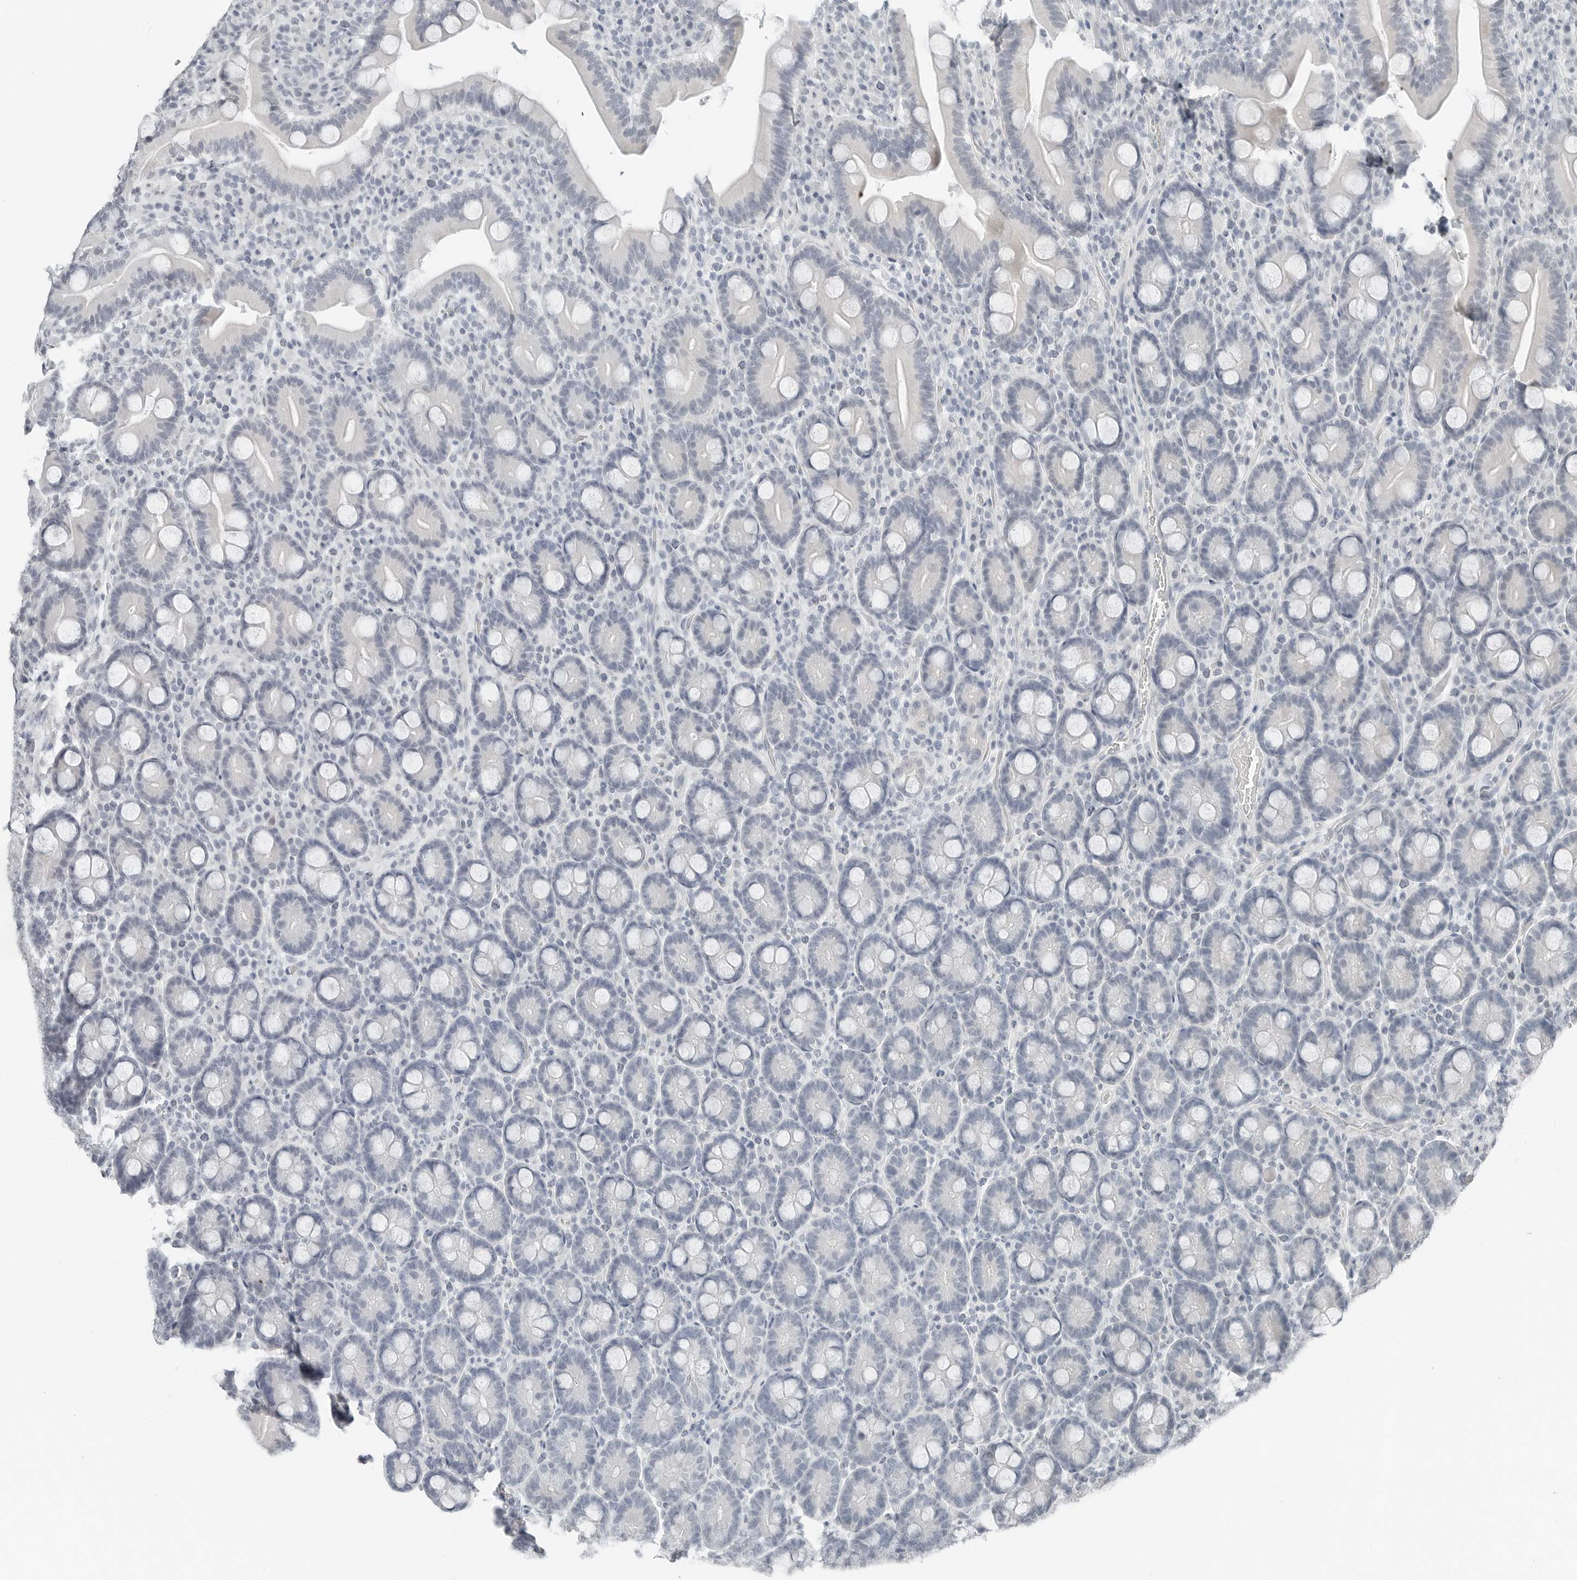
{"staining": {"intensity": "negative", "quantity": "none", "location": "none"}, "tissue": "duodenum", "cell_type": "Glandular cells", "image_type": "normal", "snomed": [{"axis": "morphology", "description": "Normal tissue, NOS"}, {"axis": "topography", "description": "Duodenum"}], "caption": "Immunohistochemistry (IHC) histopathology image of benign human duodenum stained for a protein (brown), which exhibits no positivity in glandular cells.", "gene": "XIRP1", "patient": {"sex": "male", "age": 35}}